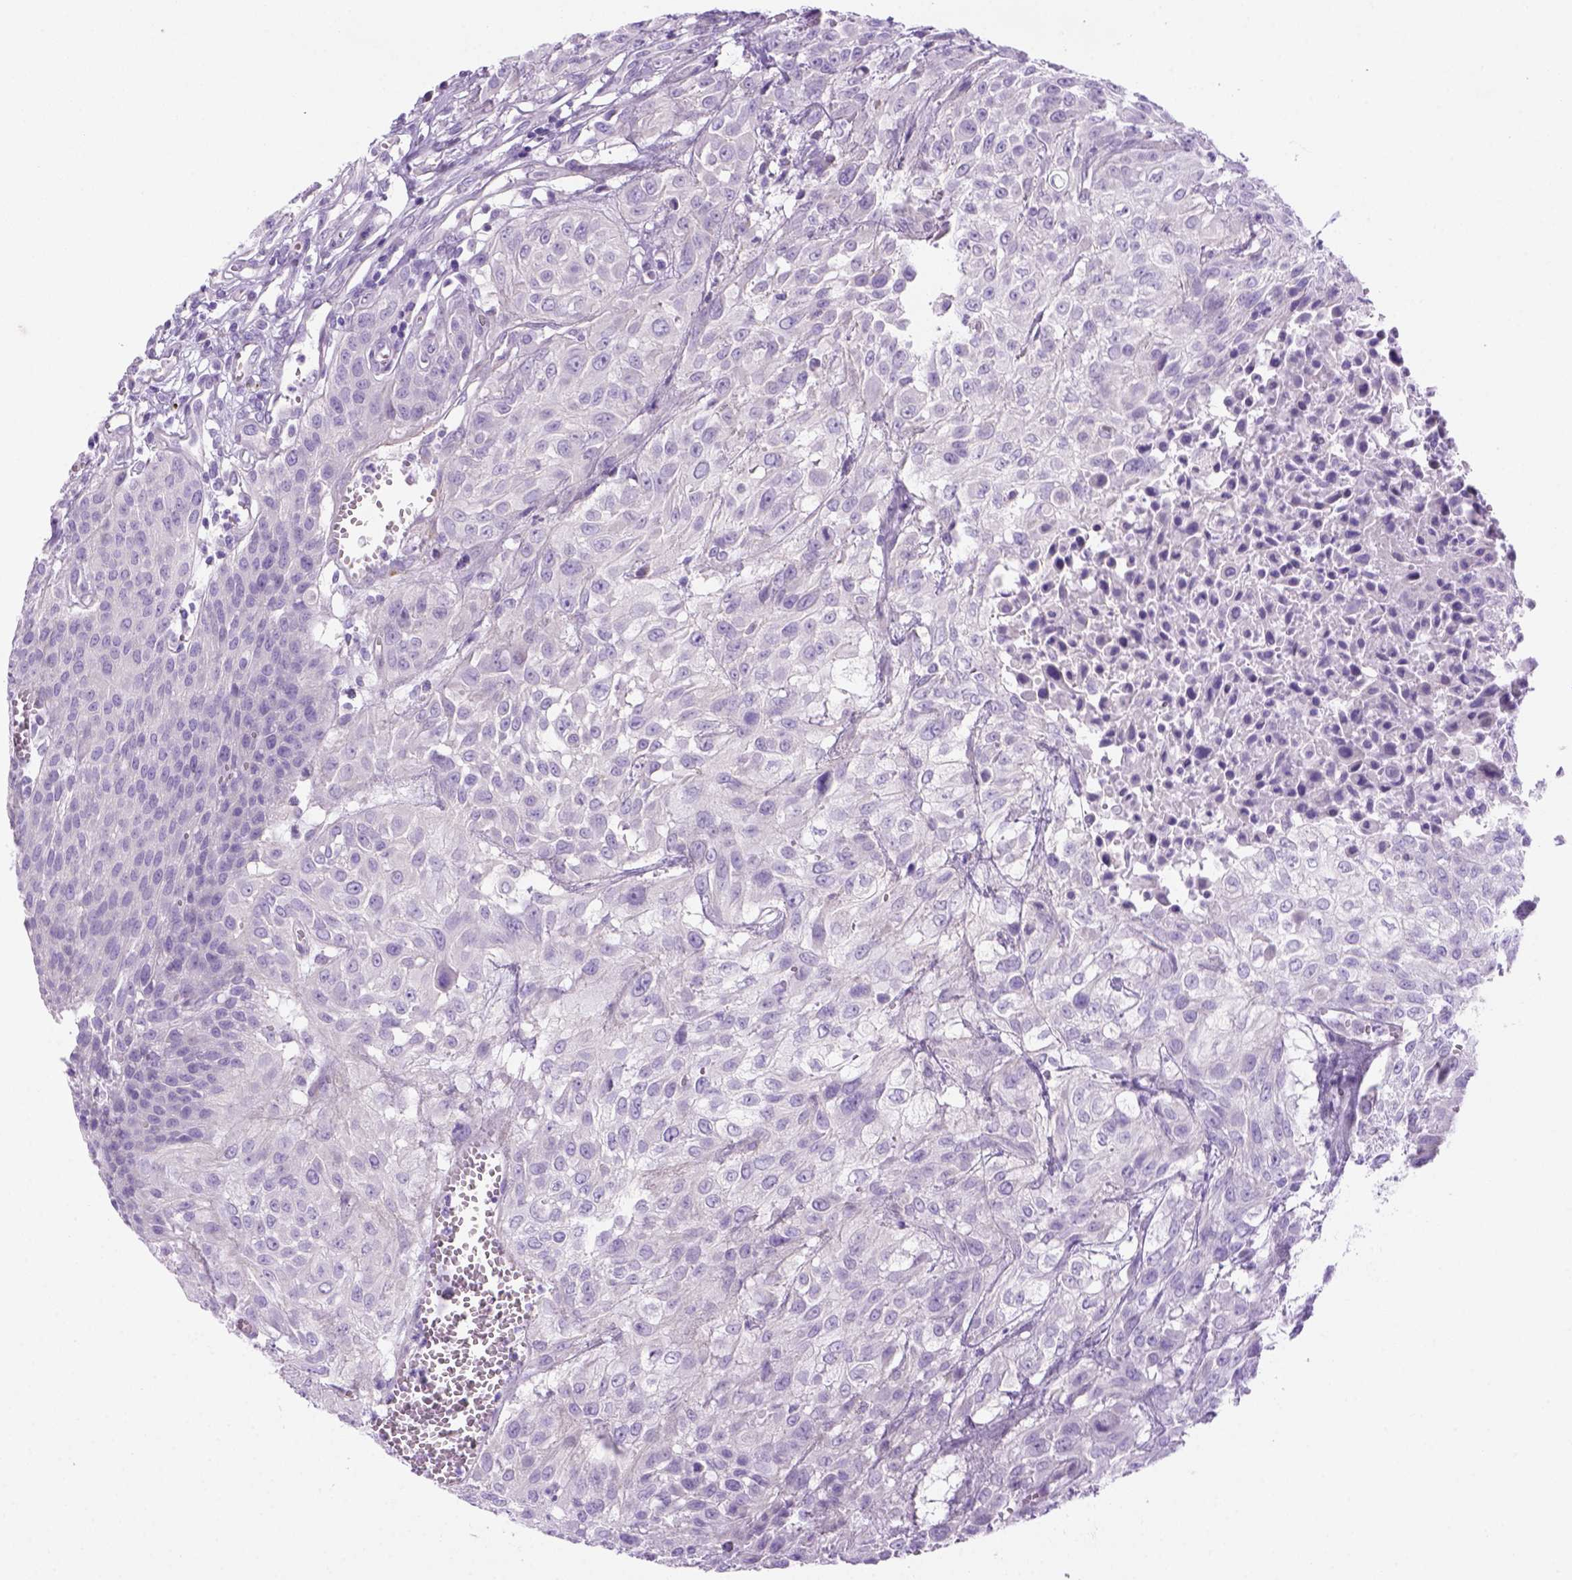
{"staining": {"intensity": "negative", "quantity": "none", "location": "none"}, "tissue": "urothelial cancer", "cell_type": "Tumor cells", "image_type": "cancer", "snomed": [{"axis": "morphology", "description": "Urothelial carcinoma, High grade"}, {"axis": "topography", "description": "Urinary bladder"}], "caption": "Human urothelial carcinoma (high-grade) stained for a protein using IHC displays no positivity in tumor cells.", "gene": "DNAH11", "patient": {"sex": "male", "age": 57}}